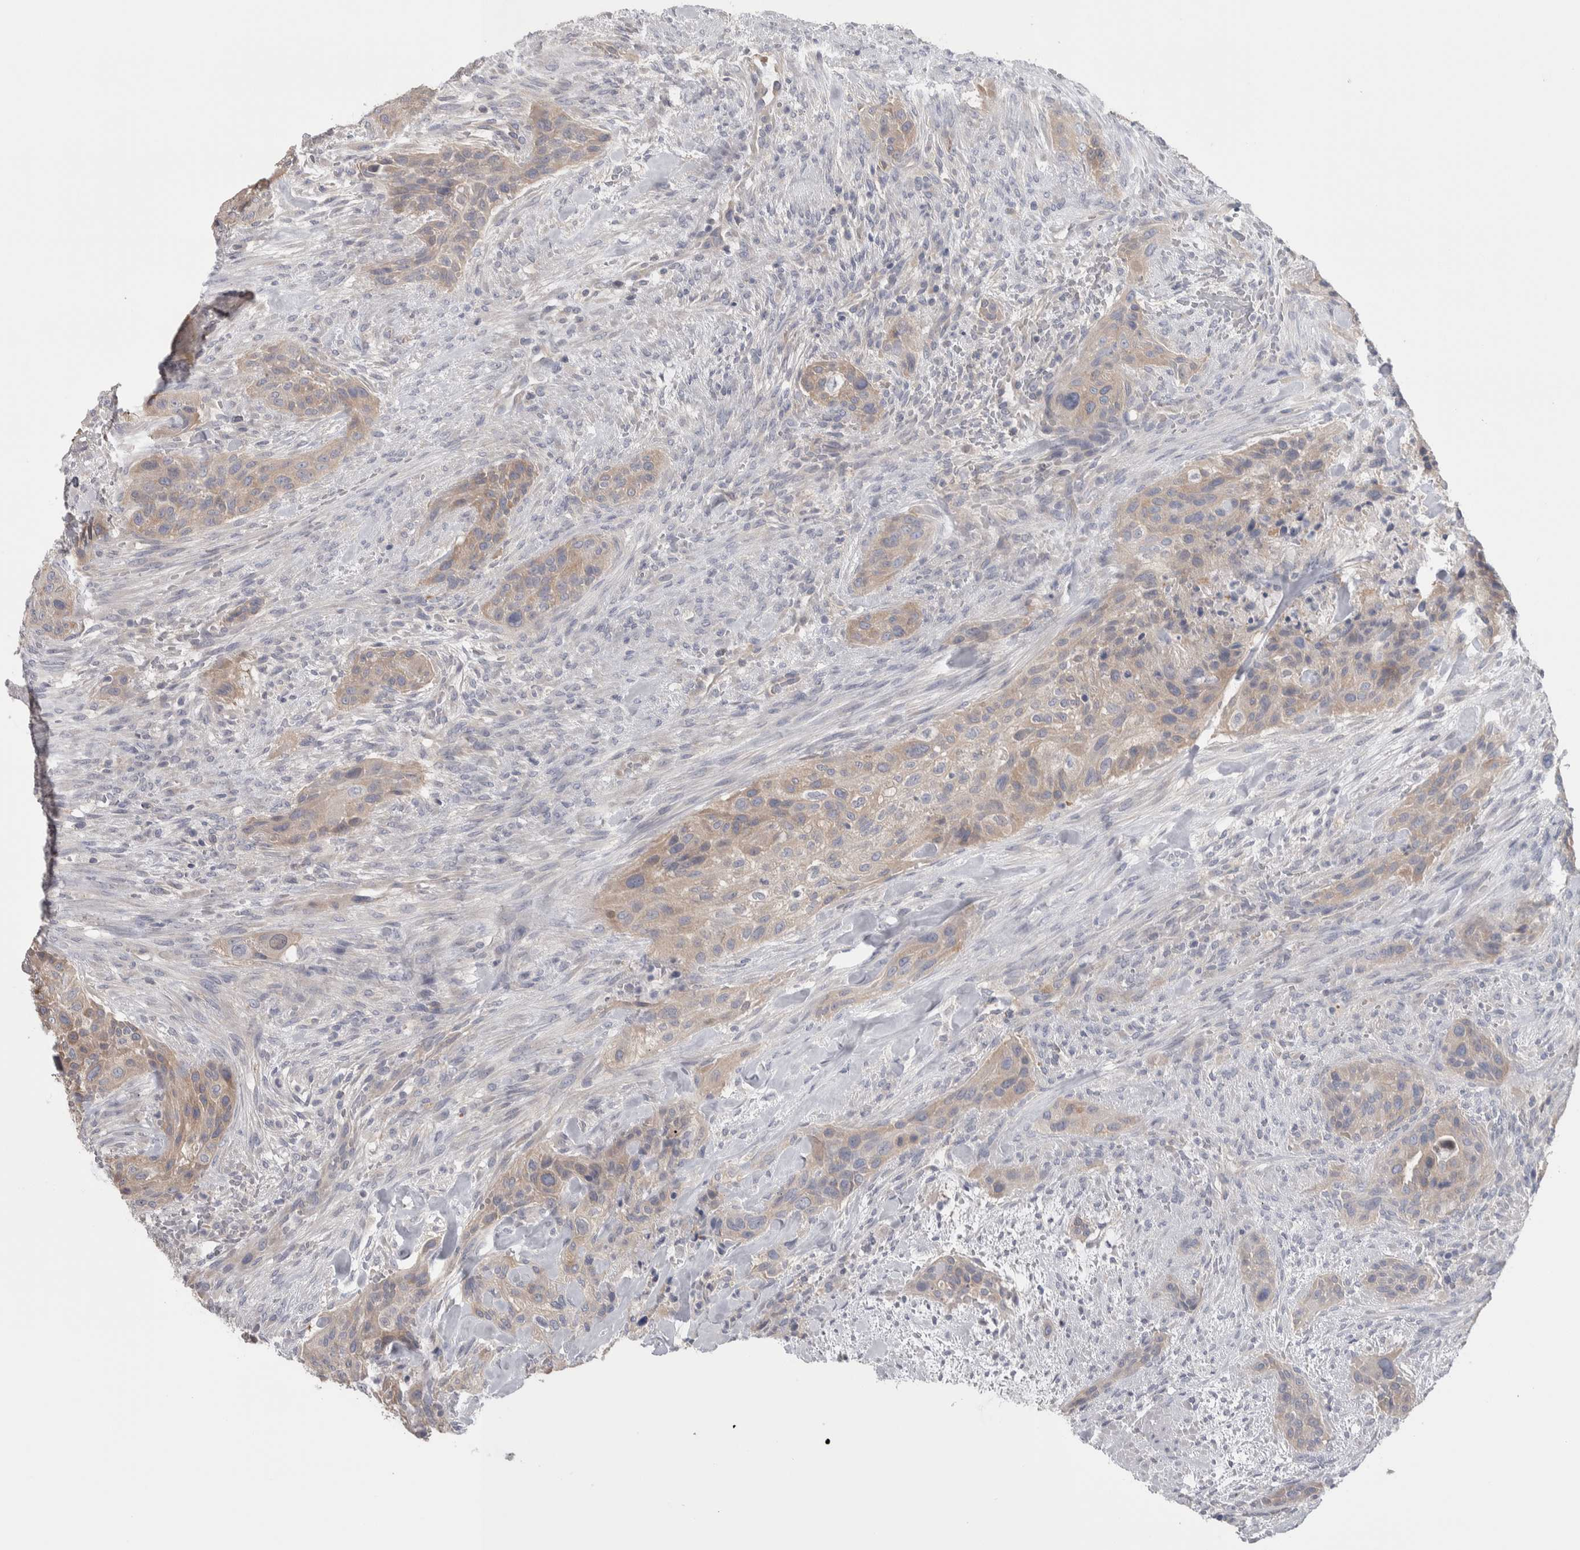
{"staining": {"intensity": "weak", "quantity": ">75%", "location": "cytoplasmic/membranous"}, "tissue": "urothelial cancer", "cell_type": "Tumor cells", "image_type": "cancer", "snomed": [{"axis": "morphology", "description": "Urothelial carcinoma, High grade"}, {"axis": "topography", "description": "Urinary bladder"}], "caption": "Immunohistochemical staining of human urothelial cancer shows low levels of weak cytoplasmic/membranous expression in approximately >75% of tumor cells.", "gene": "GPHN", "patient": {"sex": "male", "age": 35}}